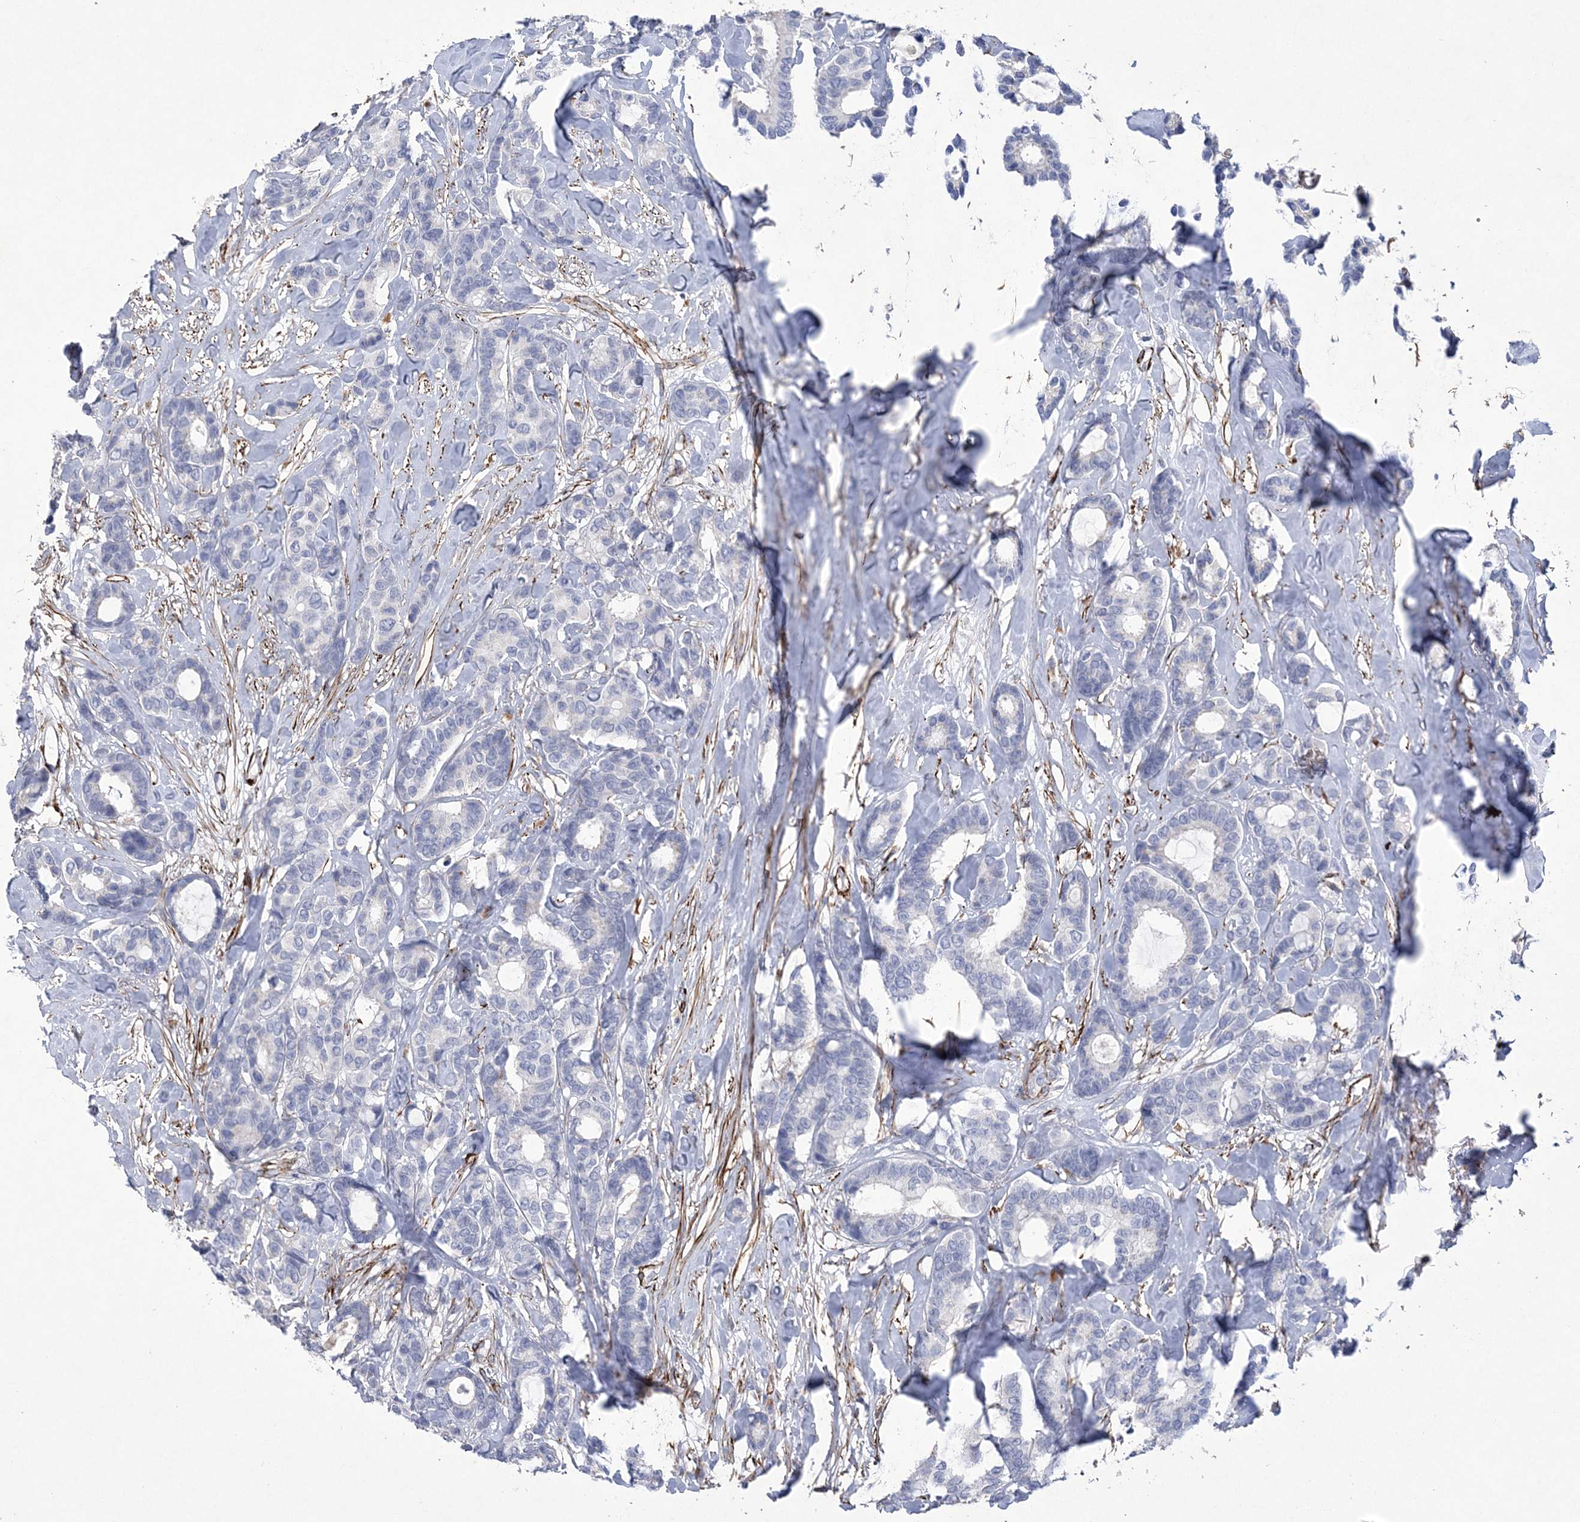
{"staining": {"intensity": "negative", "quantity": "none", "location": "none"}, "tissue": "breast cancer", "cell_type": "Tumor cells", "image_type": "cancer", "snomed": [{"axis": "morphology", "description": "Duct carcinoma"}, {"axis": "topography", "description": "Breast"}], "caption": "Histopathology image shows no significant protein positivity in tumor cells of breast intraductal carcinoma.", "gene": "ARSJ", "patient": {"sex": "female", "age": 87}}